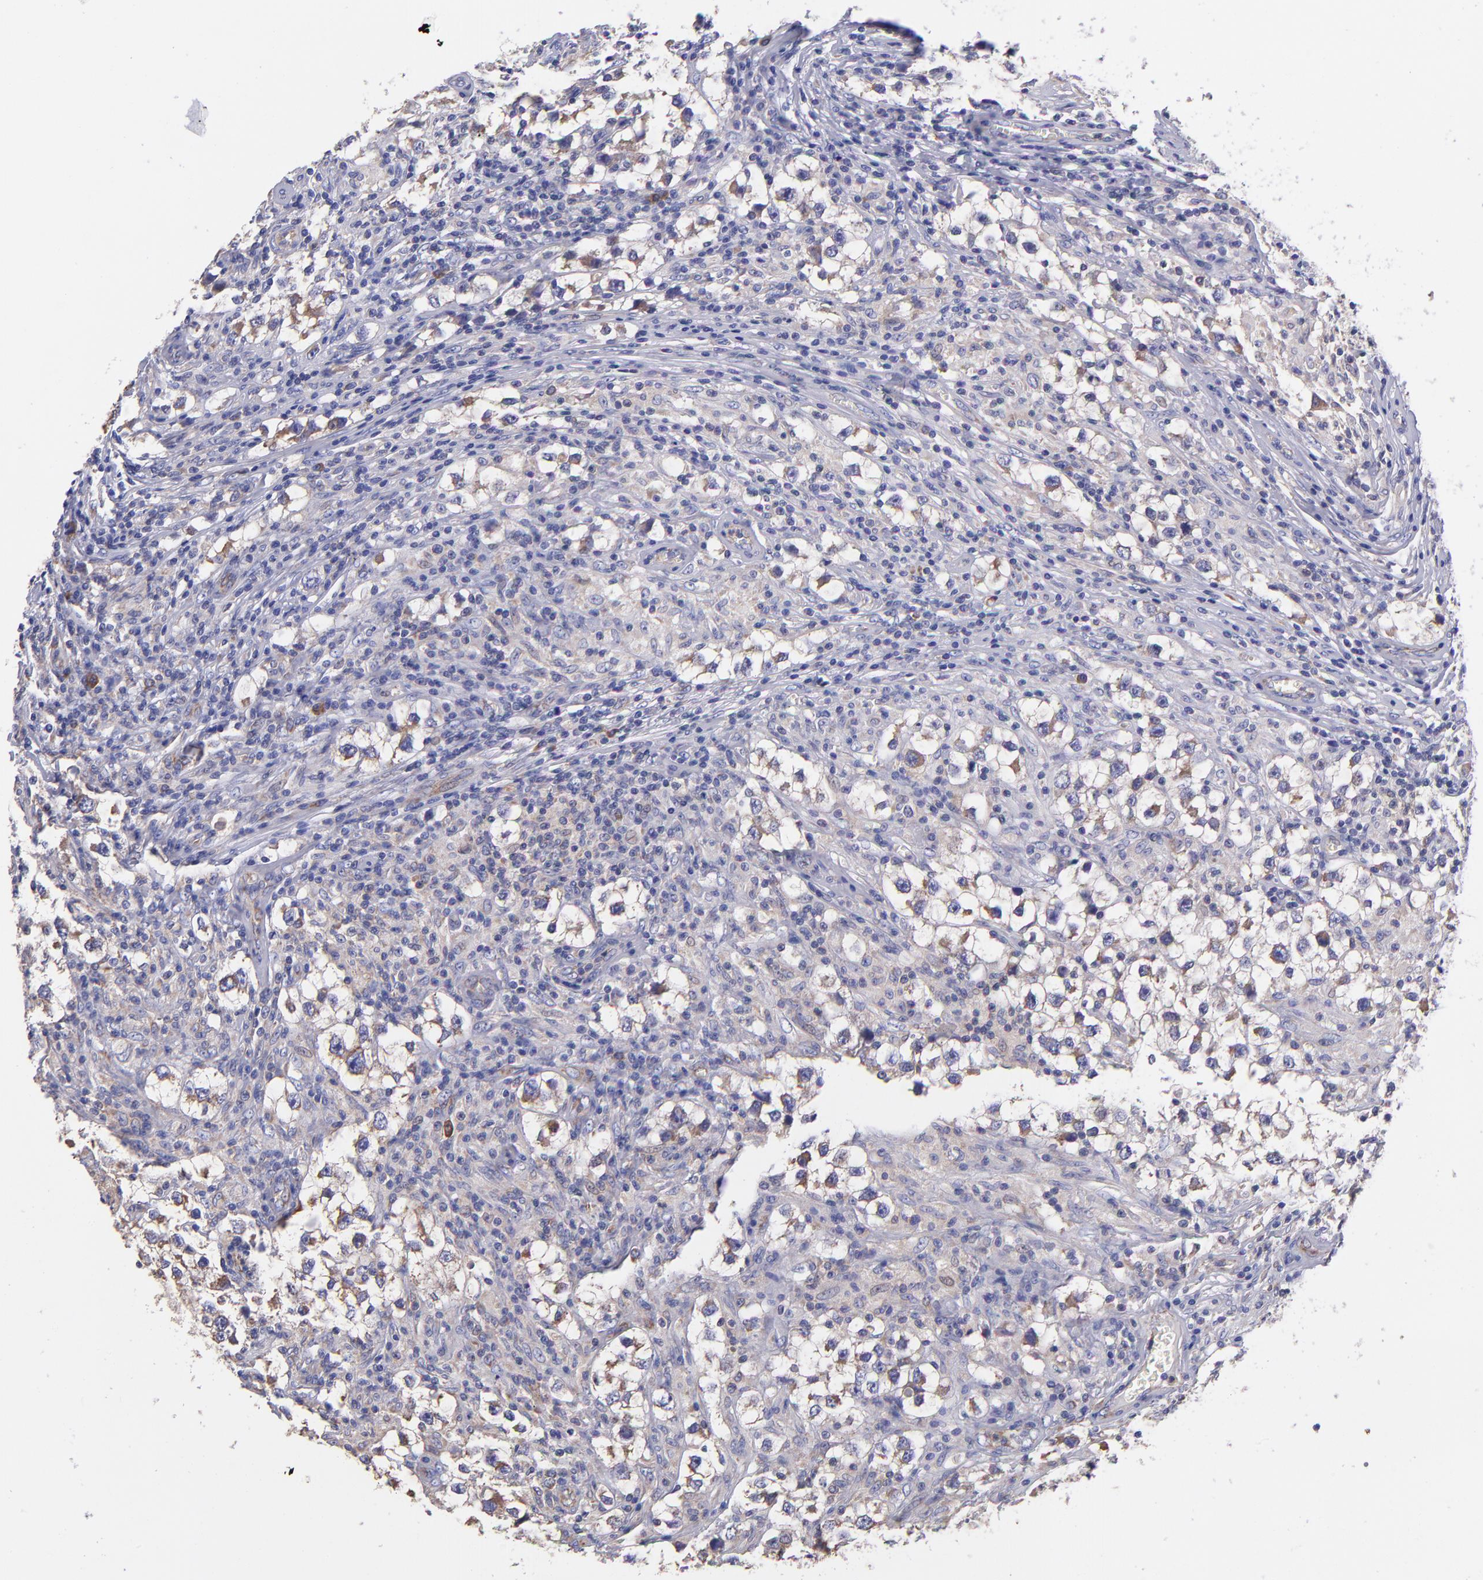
{"staining": {"intensity": "moderate", "quantity": "<25%", "location": "cytoplasmic/membranous"}, "tissue": "testis cancer", "cell_type": "Tumor cells", "image_type": "cancer", "snomed": [{"axis": "morphology", "description": "Seminoma, NOS"}, {"axis": "topography", "description": "Testis"}], "caption": "Brown immunohistochemical staining in testis cancer shows moderate cytoplasmic/membranous expression in about <25% of tumor cells.", "gene": "PREX1", "patient": {"sex": "male", "age": 32}}